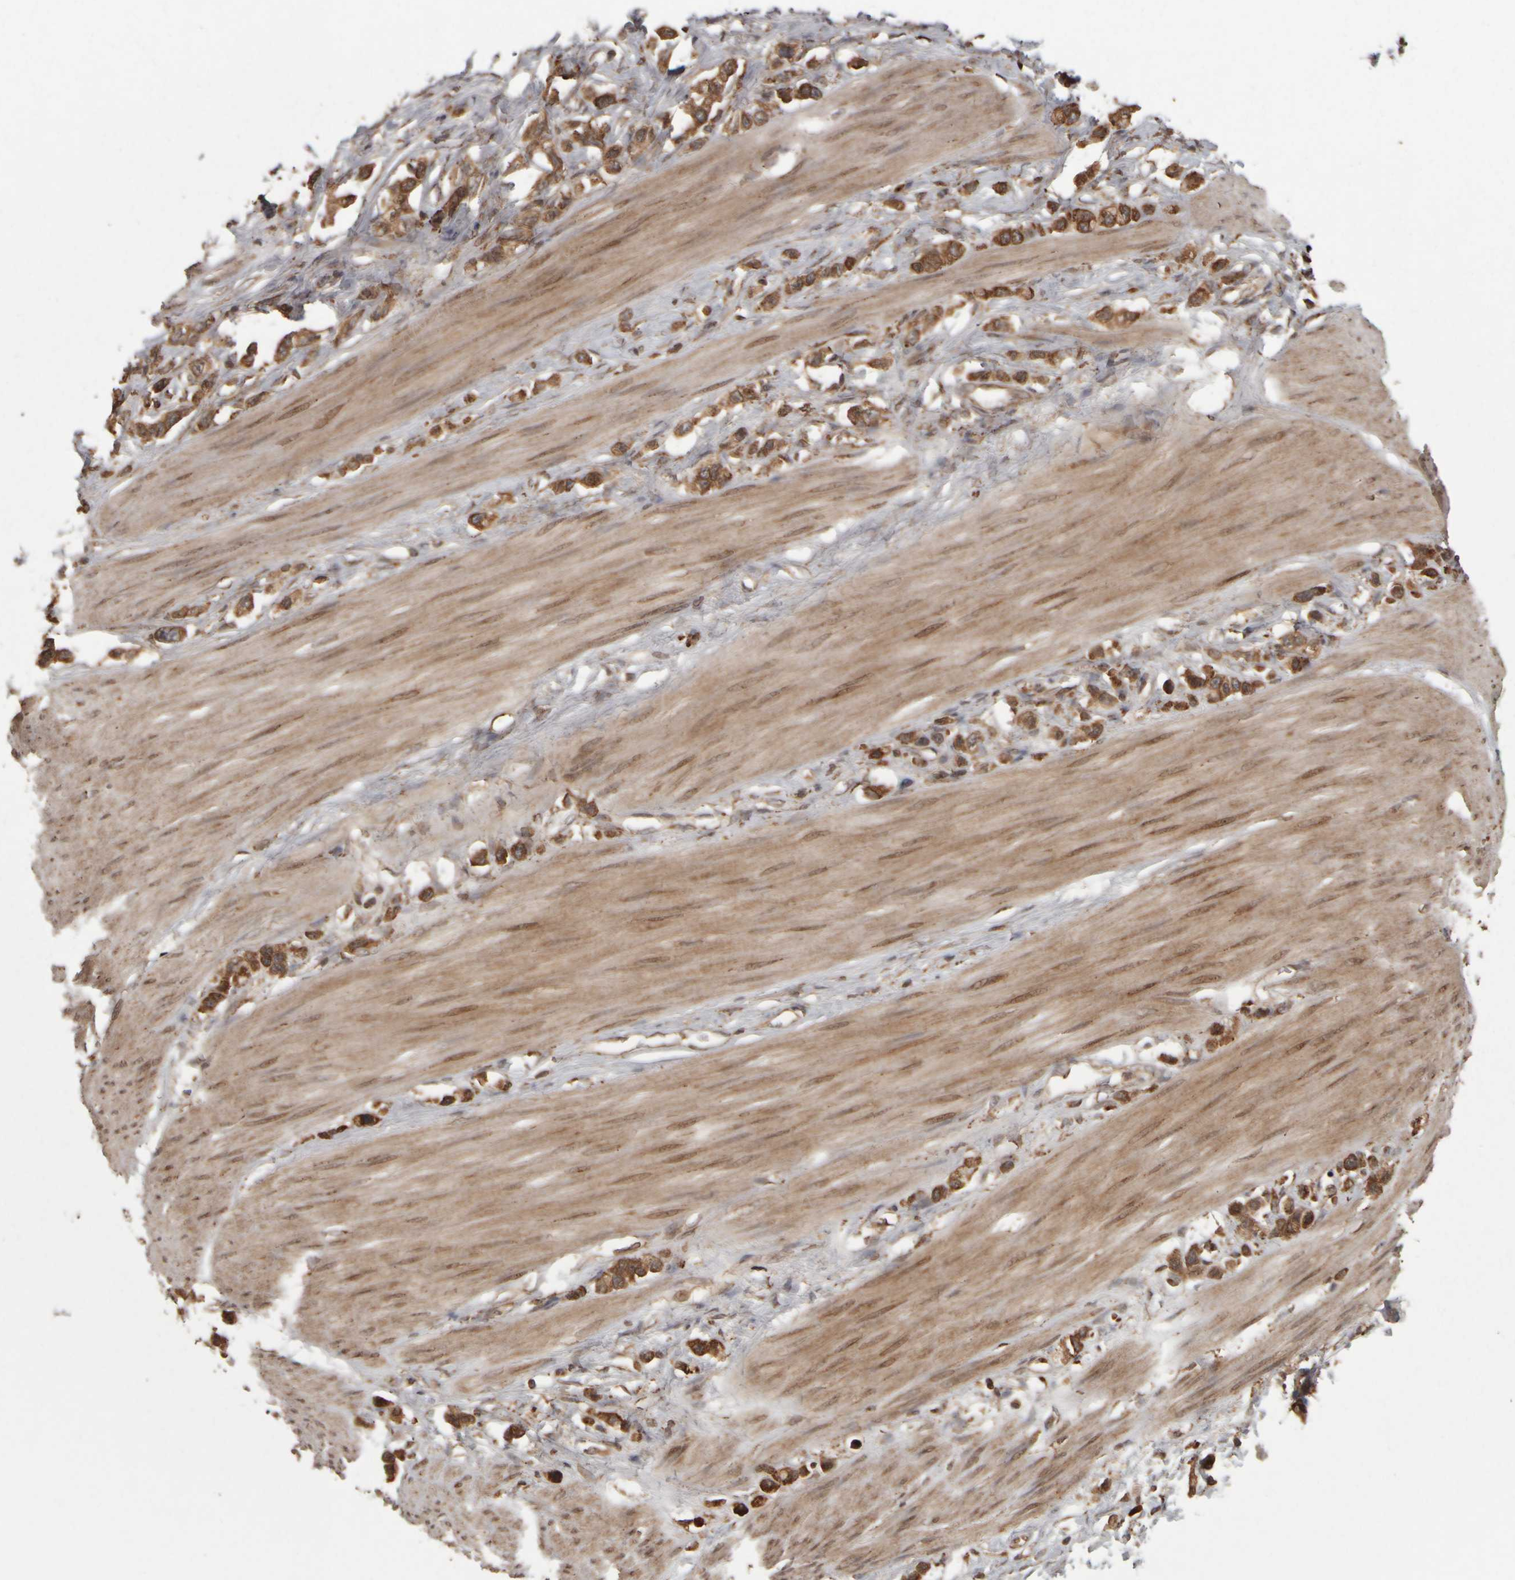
{"staining": {"intensity": "moderate", "quantity": ">75%", "location": "cytoplasmic/membranous"}, "tissue": "stomach cancer", "cell_type": "Tumor cells", "image_type": "cancer", "snomed": [{"axis": "morphology", "description": "Adenocarcinoma, NOS"}, {"axis": "topography", "description": "Stomach"}], "caption": "This photomicrograph exhibits IHC staining of stomach adenocarcinoma, with medium moderate cytoplasmic/membranous positivity in approximately >75% of tumor cells.", "gene": "AGBL3", "patient": {"sex": "female", "age": 65}}